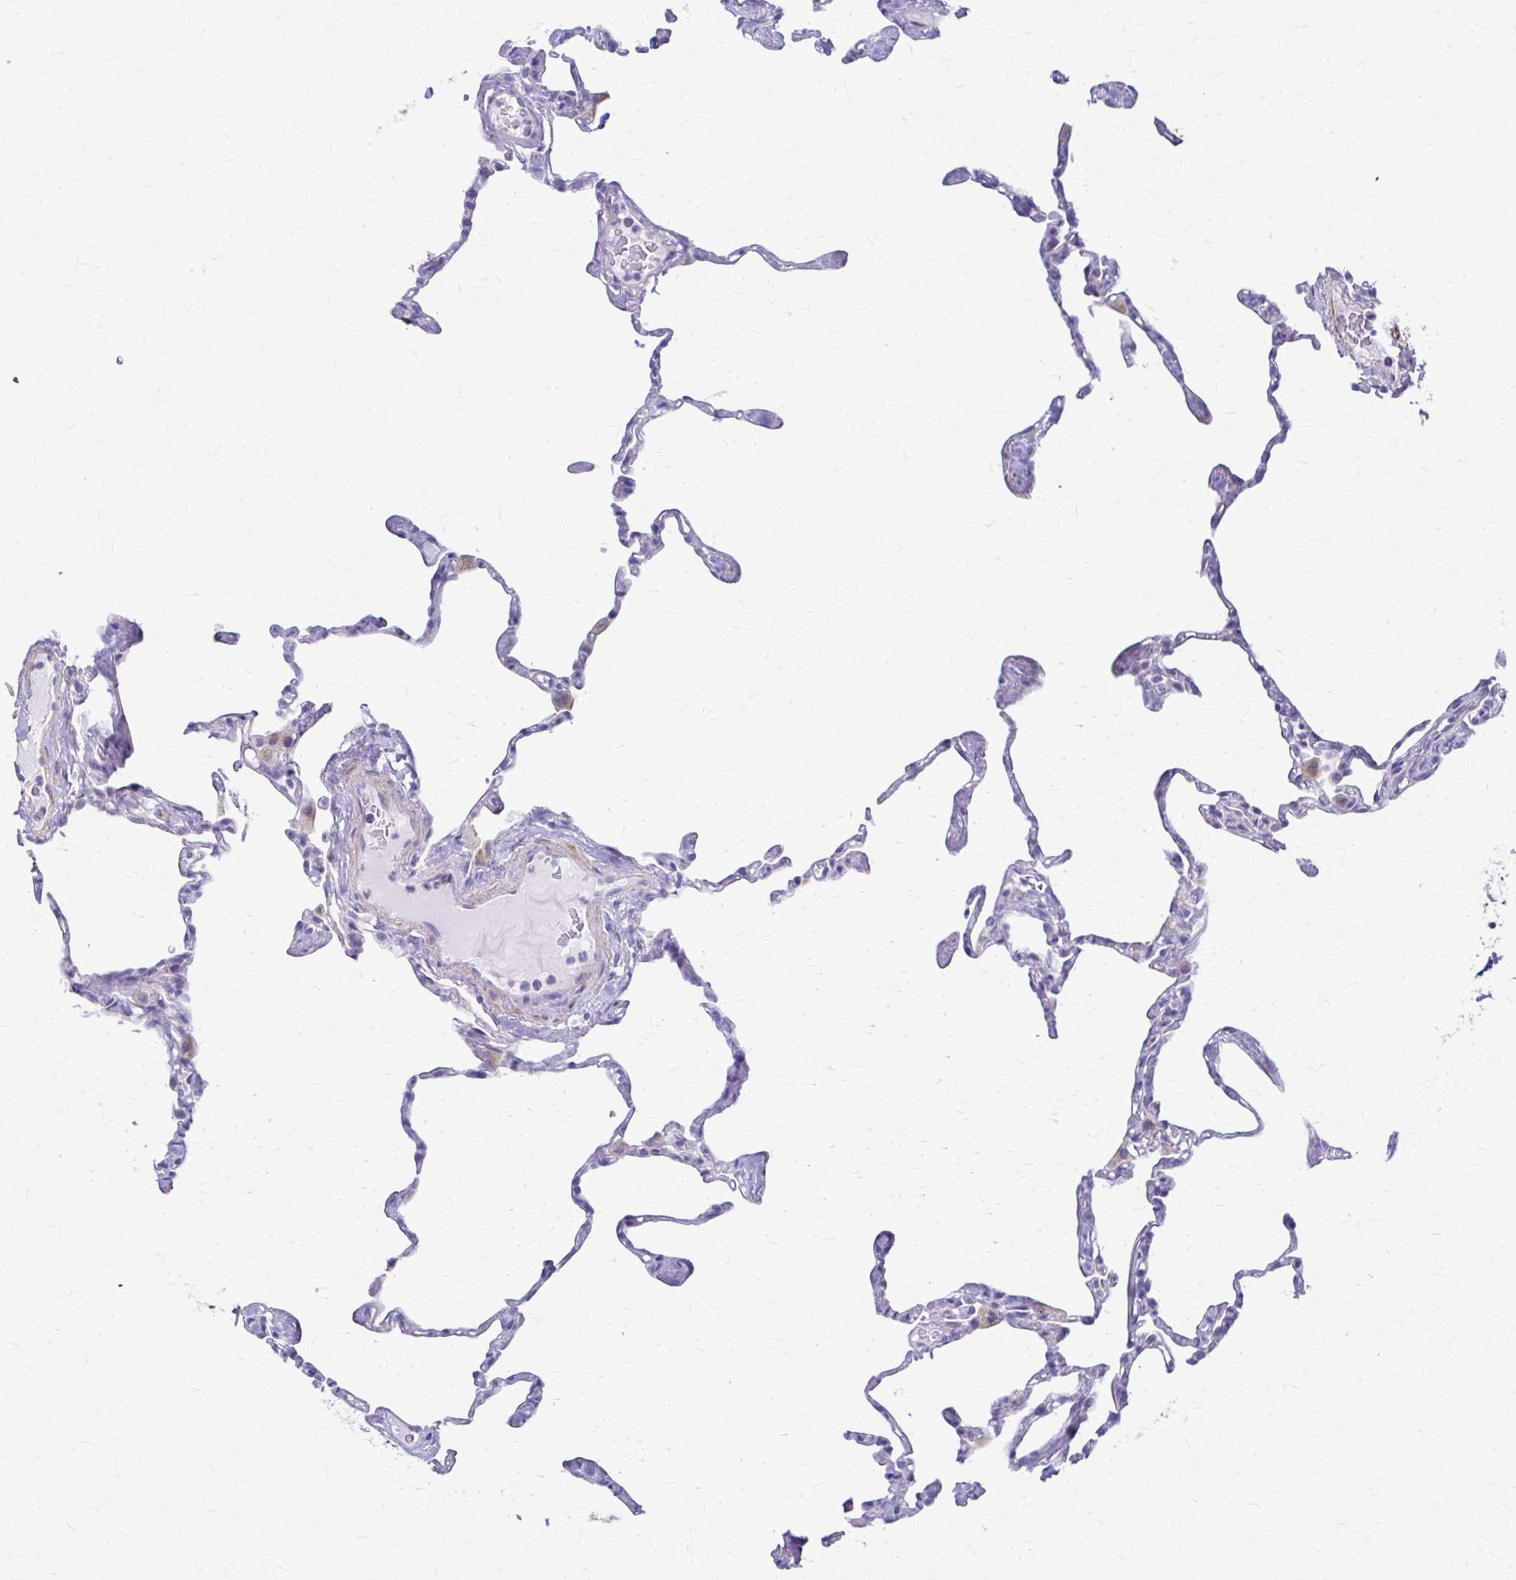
{"staining": {"intensity": "negative", "quantity": "none", "location": "none"}, "tissue": "lung", "cell_type": "Alveolar cells", "image_type": "normal", "snomed": [{"axis": "morphology", "description": "Normal tissue, NOS"}, {"axis": "topography", "description": "Lung"}], "caption": "A high-resolution histopathology image shows immunohistochemistry (IHC) staining of benign lung, which reveals no significant staining in alveolar cells.", "gene": "DSP", "patient": {"sex": "male", "age": 65}}